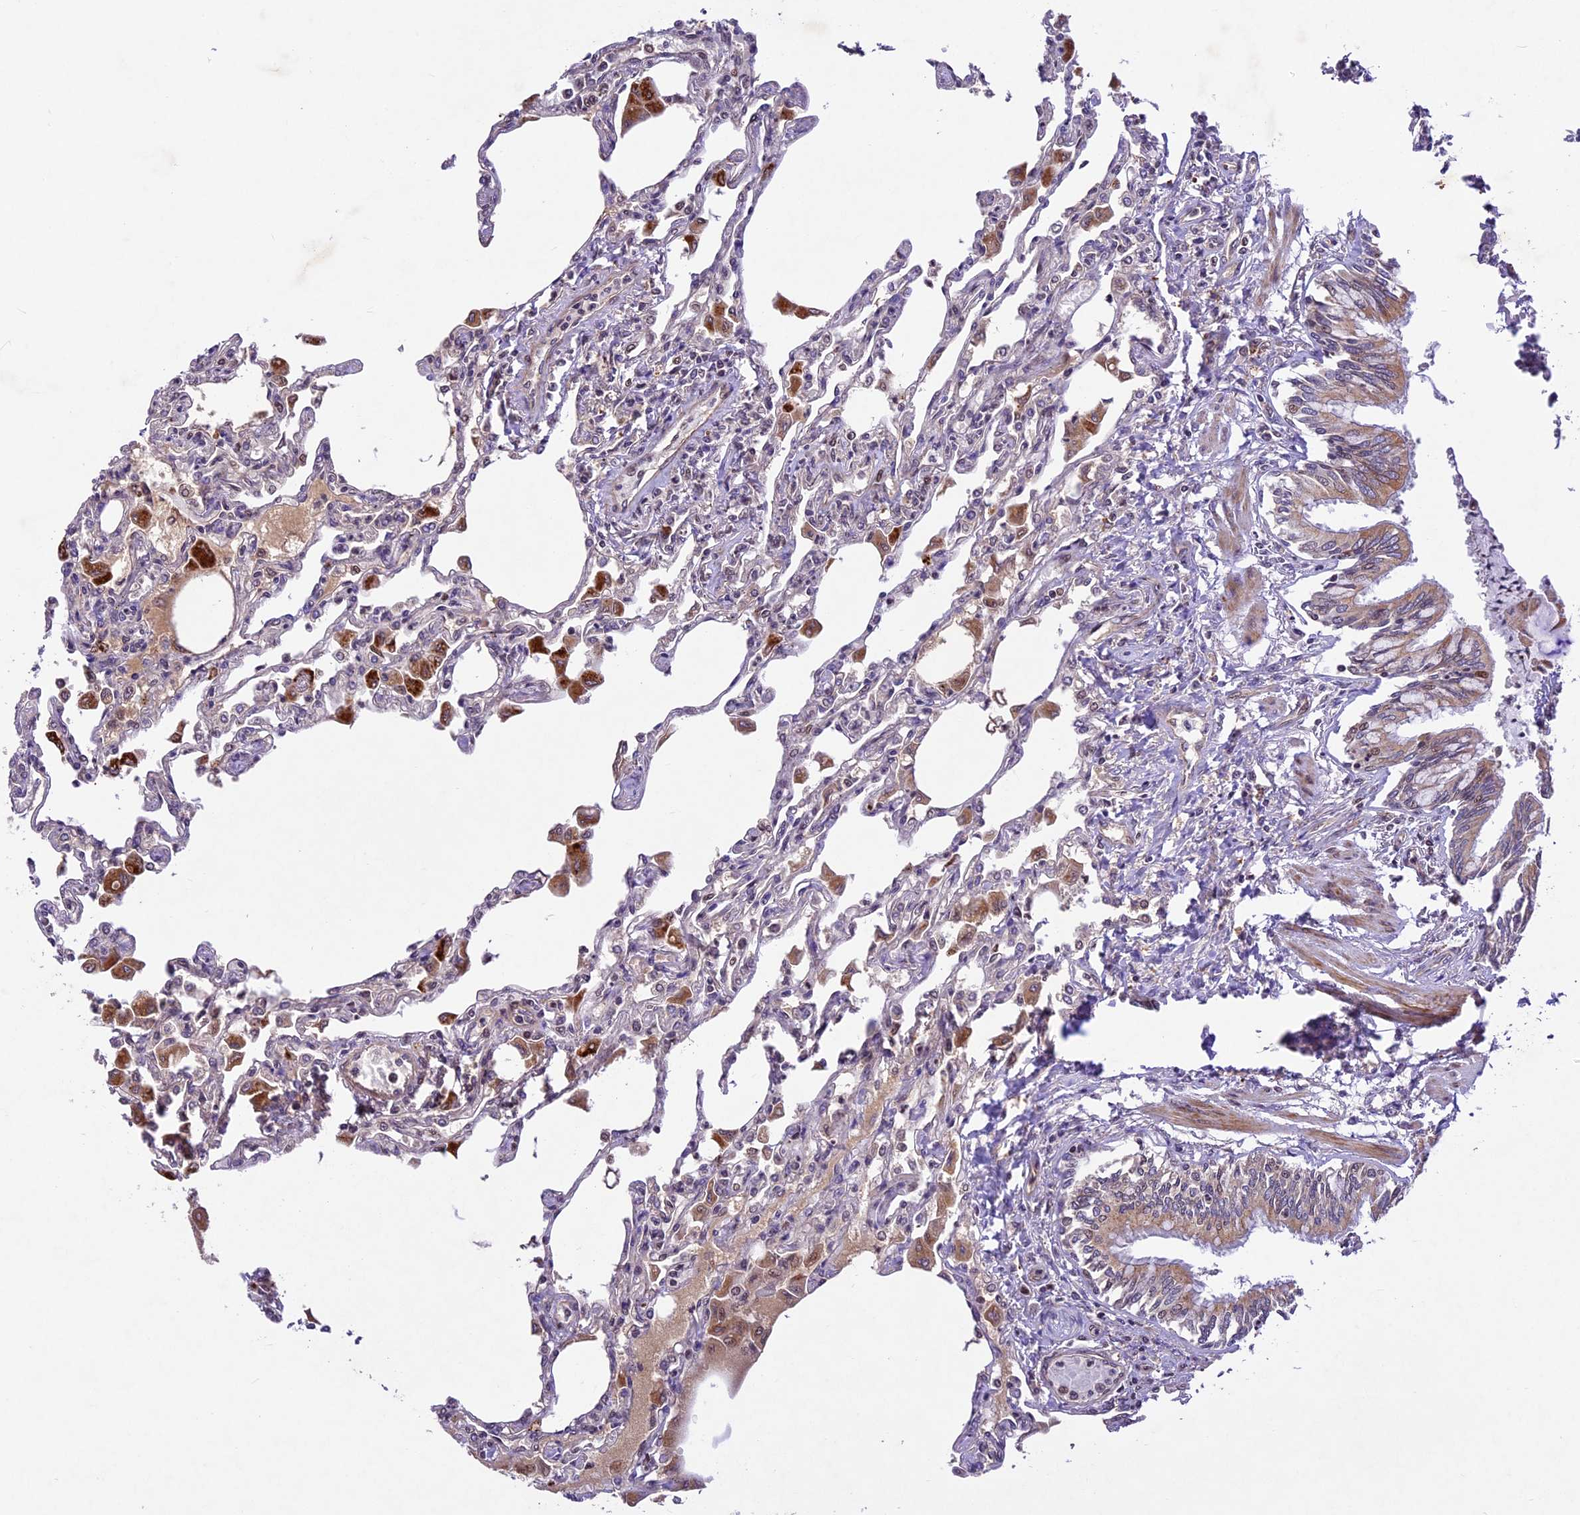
{"staining": {"intensity": "moderate", "quantity": "<25%", "location": "cytoplasmic/membranous,nuclear"}, "tissue": "lung", "cell_type": "Alveolar cells", "image_type": "normal", "snomed": [{"axis": "morphology", "description": "Normal tissue, NOS"}, {"axis": "topography", "description": "Bronchus"}, {"axis": "topography", "description": "Lung"}], "caption": "Brown immunohistochemical staining in normal lung shows moderate cytoplasmic/membranous,nuclear staining in approximately <25% of alveolar cells.", "gene": "CCSER1", "patient": {"sex": "female", "age": 49}}